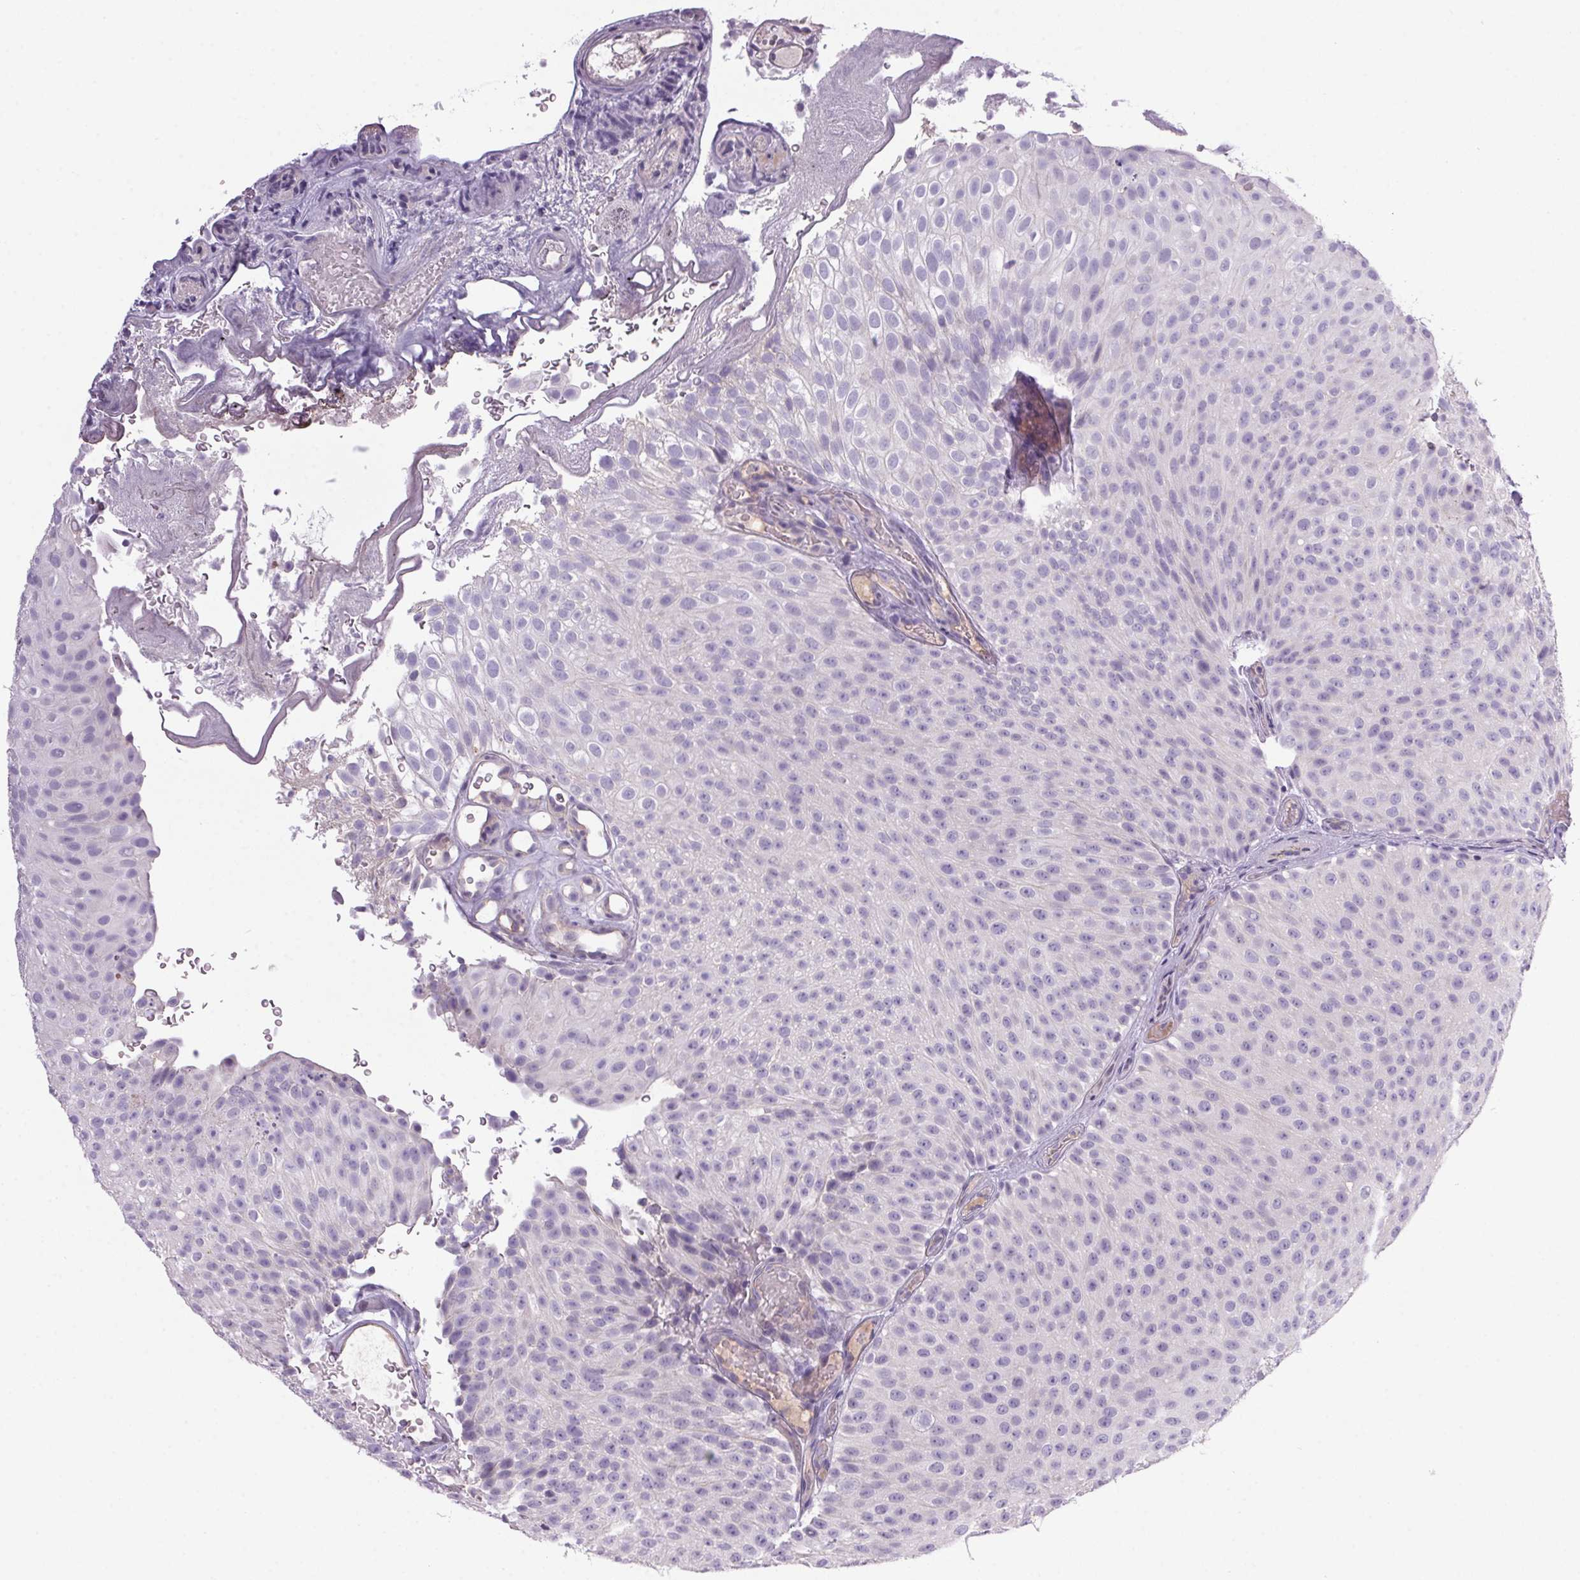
{"staining": {"intensity": "negative", "quantity": "none", "location": "none"}, "tissue": "urothelial cancer", "cell_type": "Tumor cells", "image_type": "cancer", "snomed": [{"axis": "morphology", "description": "Urothelial carcinoma, Low grade"}, {"axis": "topography", "description": "Urinary bladder"}], "caption": "High power microscopy image of an immunohistochemistry histopathology image of urothelial carcinoma (low-grade), revealing no significant expression in tumor cells.", "gene": "APOC4", "patient": {"sex": "male", "age": 78}}